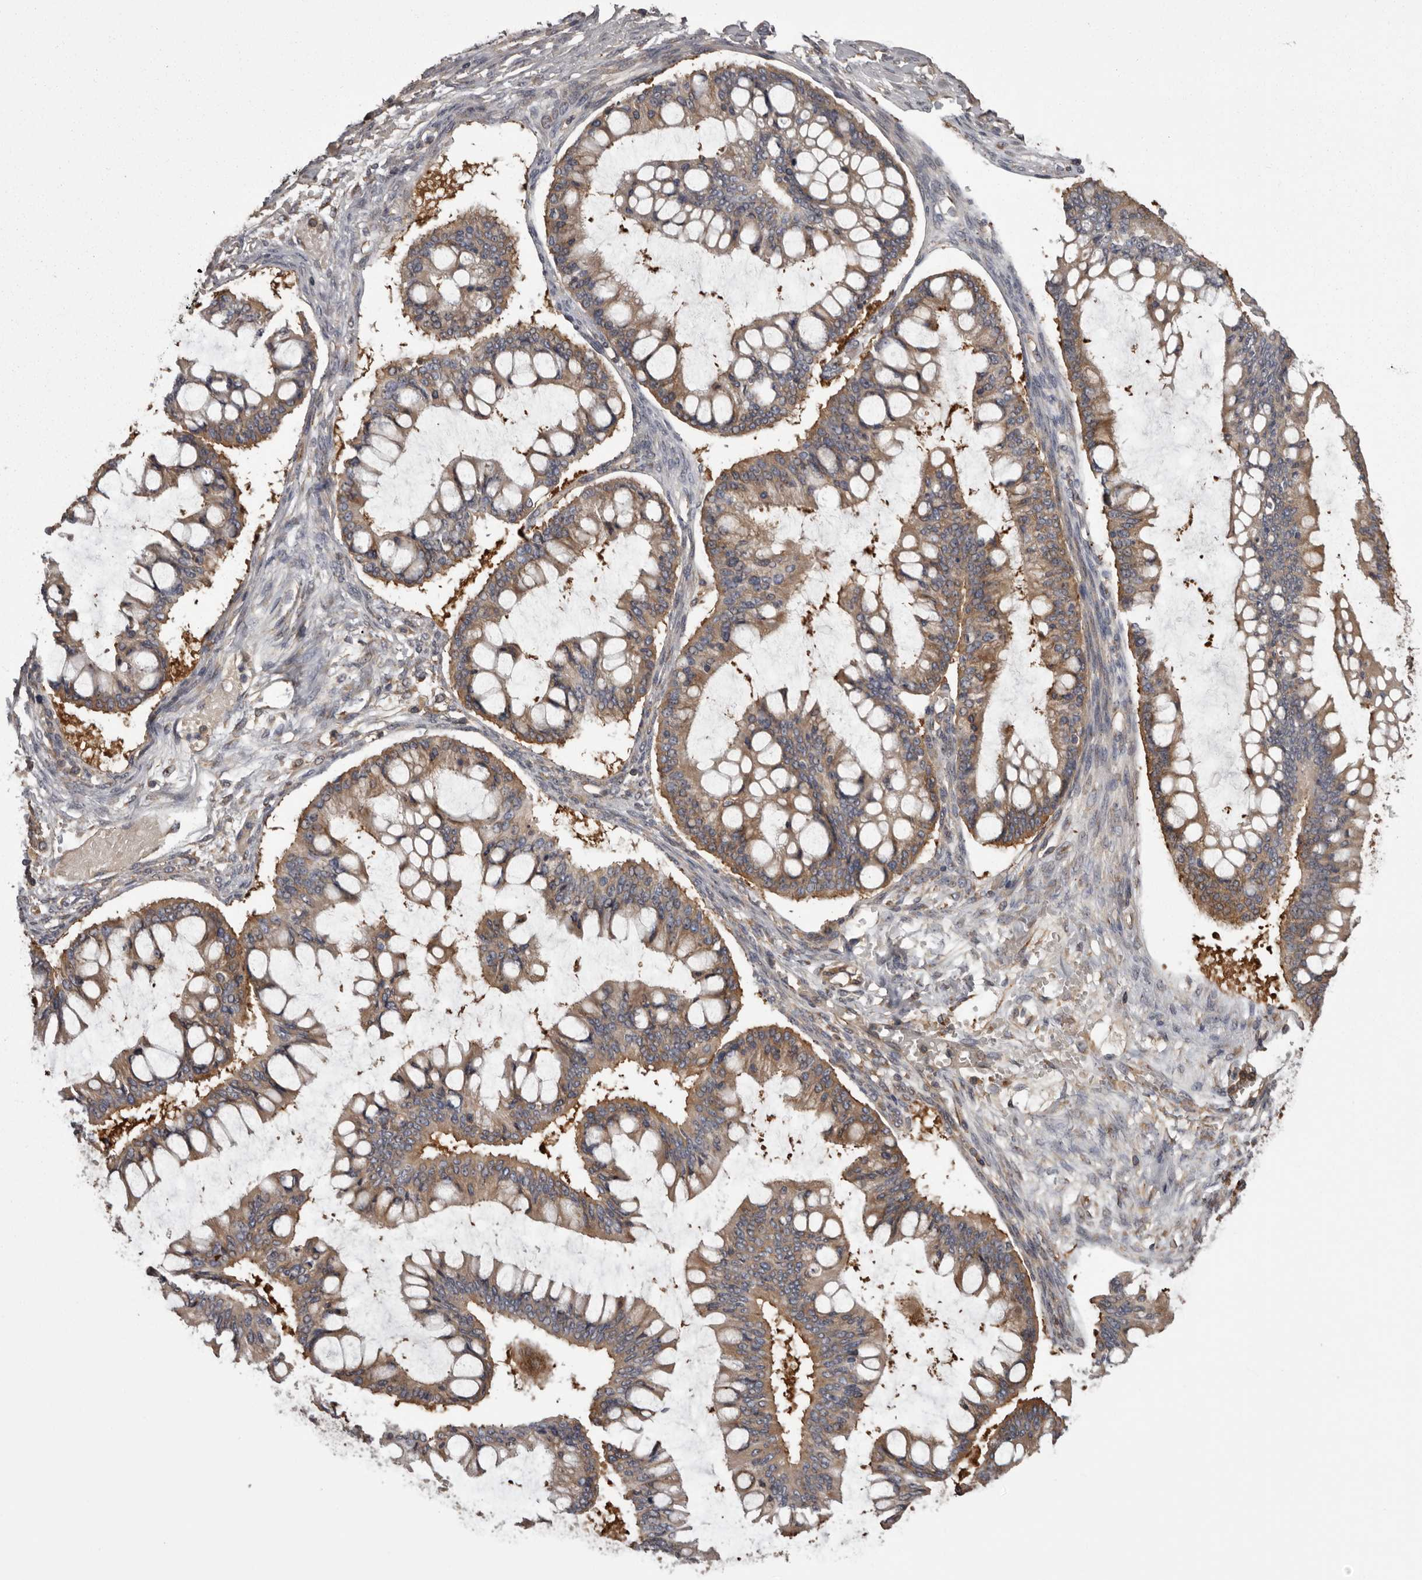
{"staining": {"intensity": "weak", "quantity": ">75%", "location": "cytoplasmic/membranous"}, "tissue": "ovarian cancer", "cell_type": "Tumor cells", "image_type": "cancer", "snomed": [{"axis": "morphology", "description": "Cystadenocarcinoma, mucinous, NOS"}, {"axis": "topography", "description": "Ovary"}], "caption": "Immunohistochemistry (IHC) (DAB) staining of ovarian cancer (mucinous cystadenocarcinoma) demonstrates weak cytoplasmic/membranous protein staining in about >75% of tumor cells.", "gene": "DARS1", "patient": {"sex": "female", "age": 73}}